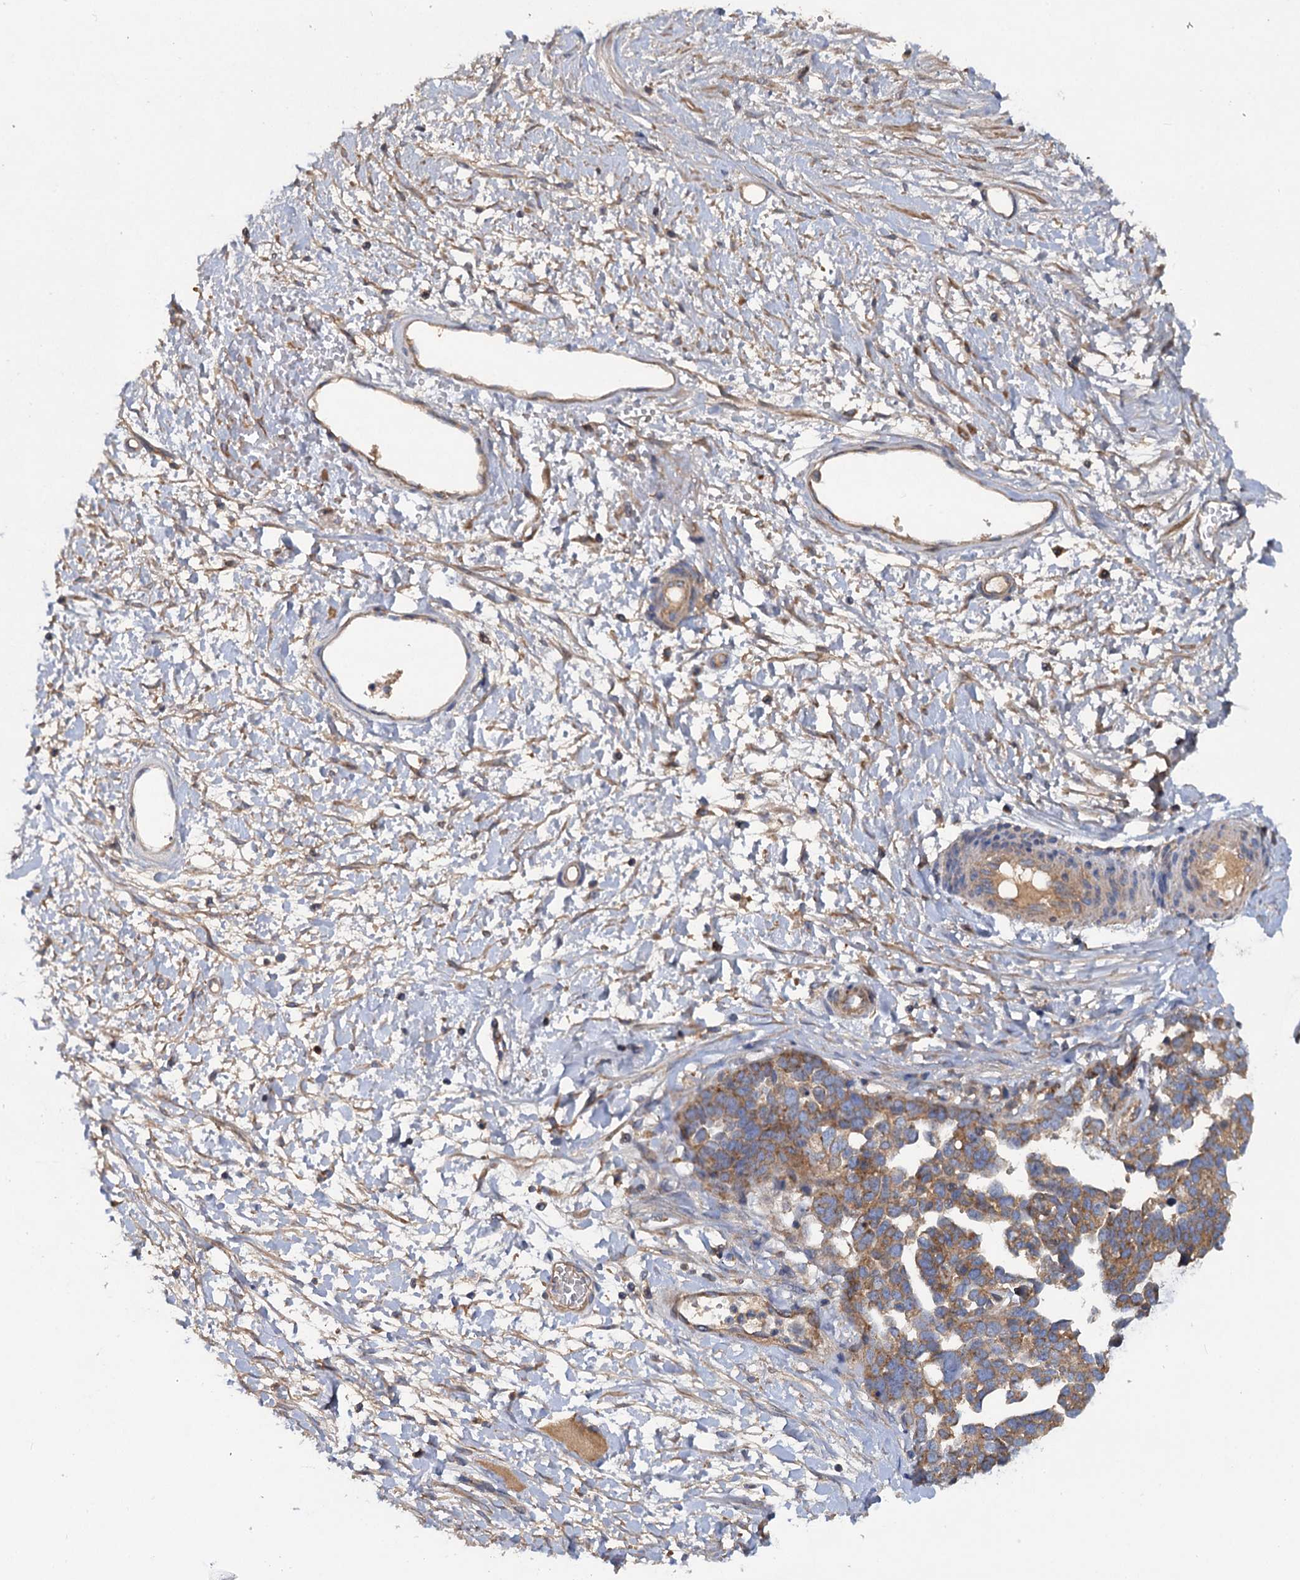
{"staining": {"intensity": "moderate", "quantity": ">75%", "location": "cytoplasmic/membranous"}, "tissue": "ovarian cancer", "cell_type": "Tumor cells", "image_type": "cancer", "snomed": [{"axis": "morphology", "description": "Cystadenocarcinoma, serous, NOS"}, {"axis": "topography", "description": "Ovary"}], "caption": "Immunohistochemistry (DAB (3,3'-diaminobenzidine)) staining of ovarian serous cystadenocarcinoma demonstrates moderate cytoplasmic/membranous protein expression in approximately >75% of tumor cells.", "gene": "ALKBH7", "patient": {"sex": "female", "age": 54}}